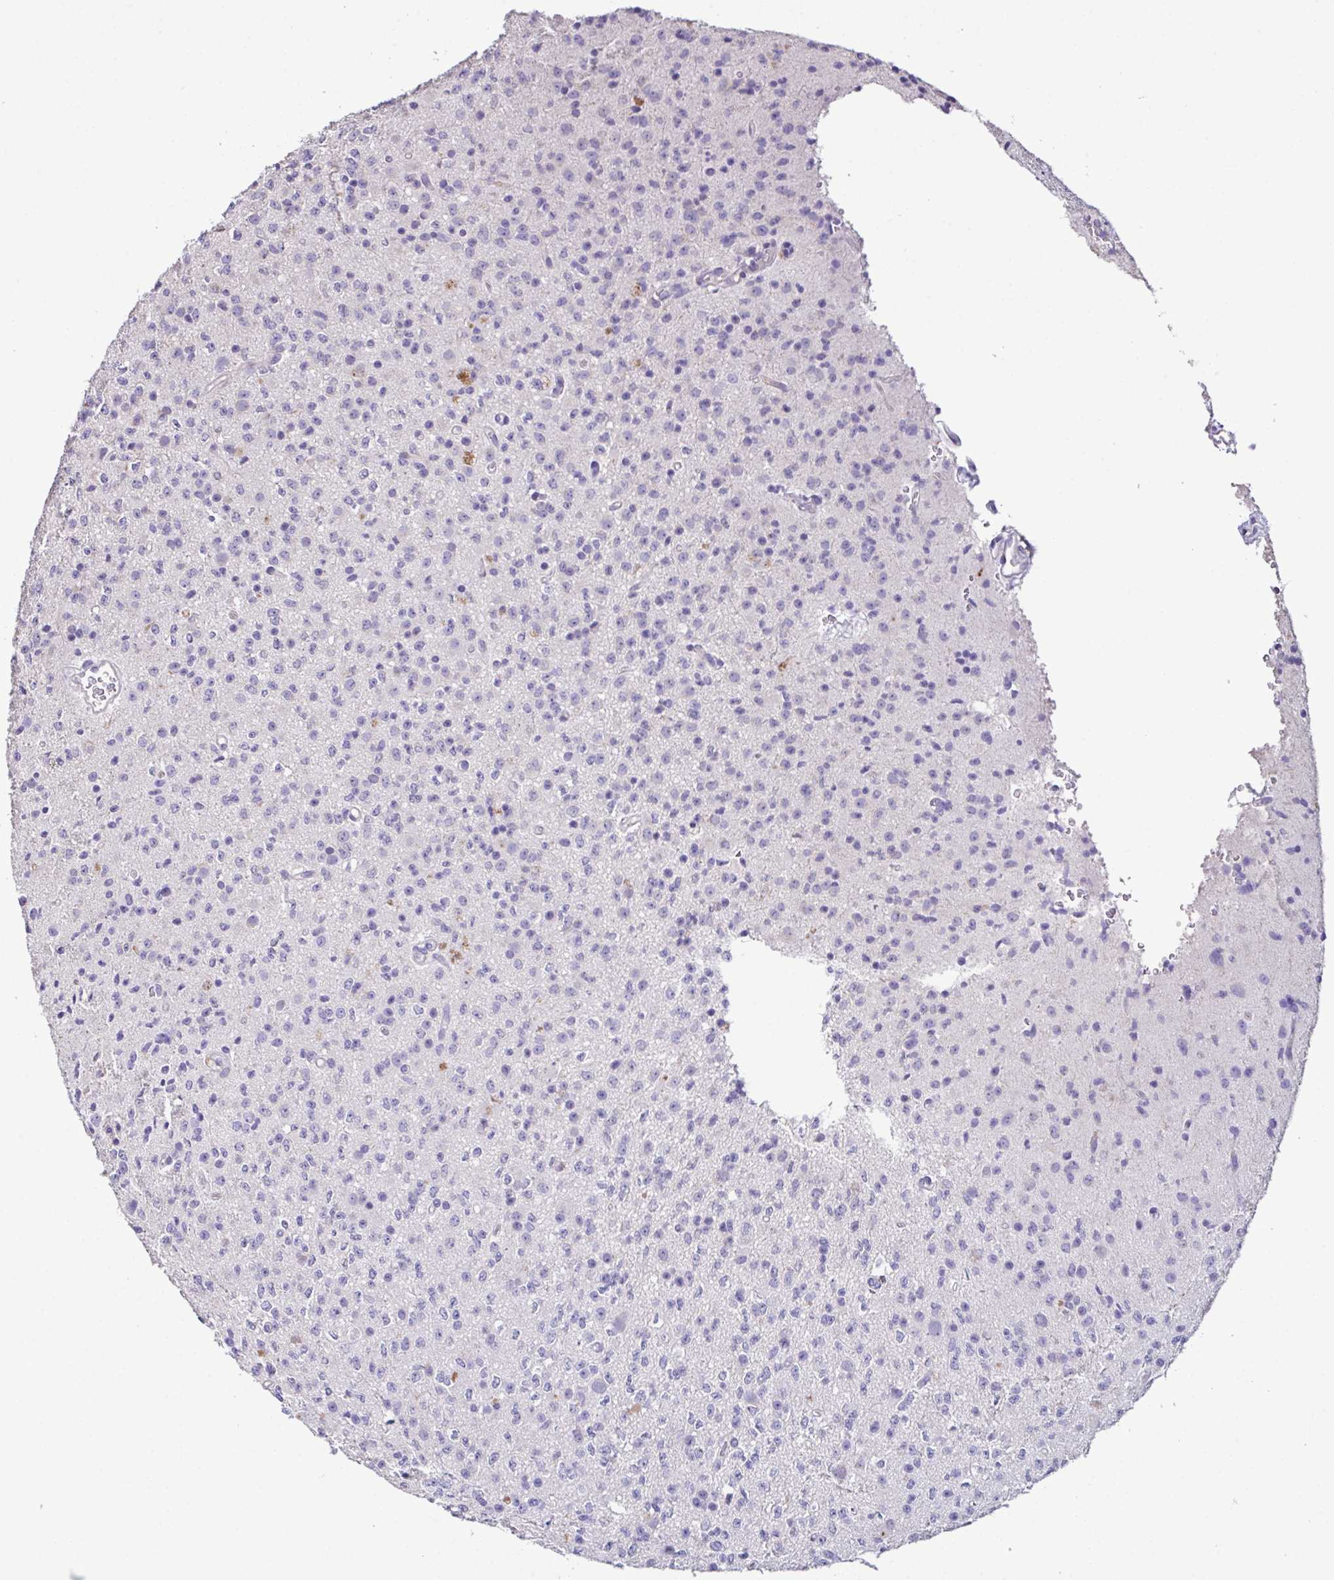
{"staining": {"intensity": "negative", "quantity": "none", "location": "none"}, "tissue": "glioma", "cell_type": "Tumor cells", "image_type": "cancer", "snomed": [{"axis": "morphology", "description": "Glioma, malignant, High grade"}, {"axis": "topography", "description": "Brain"}], "caption": "High magnification brightfield microscopy of malignant glioma (high-grade) stained with DAB (3,3'-diaminobenzidine) (brown) and counterstained with hematoxylin (blue): tumor cells show no significant positivity.", "gene": "MARCO", "patient": {"sex": "male", "age": 36}}